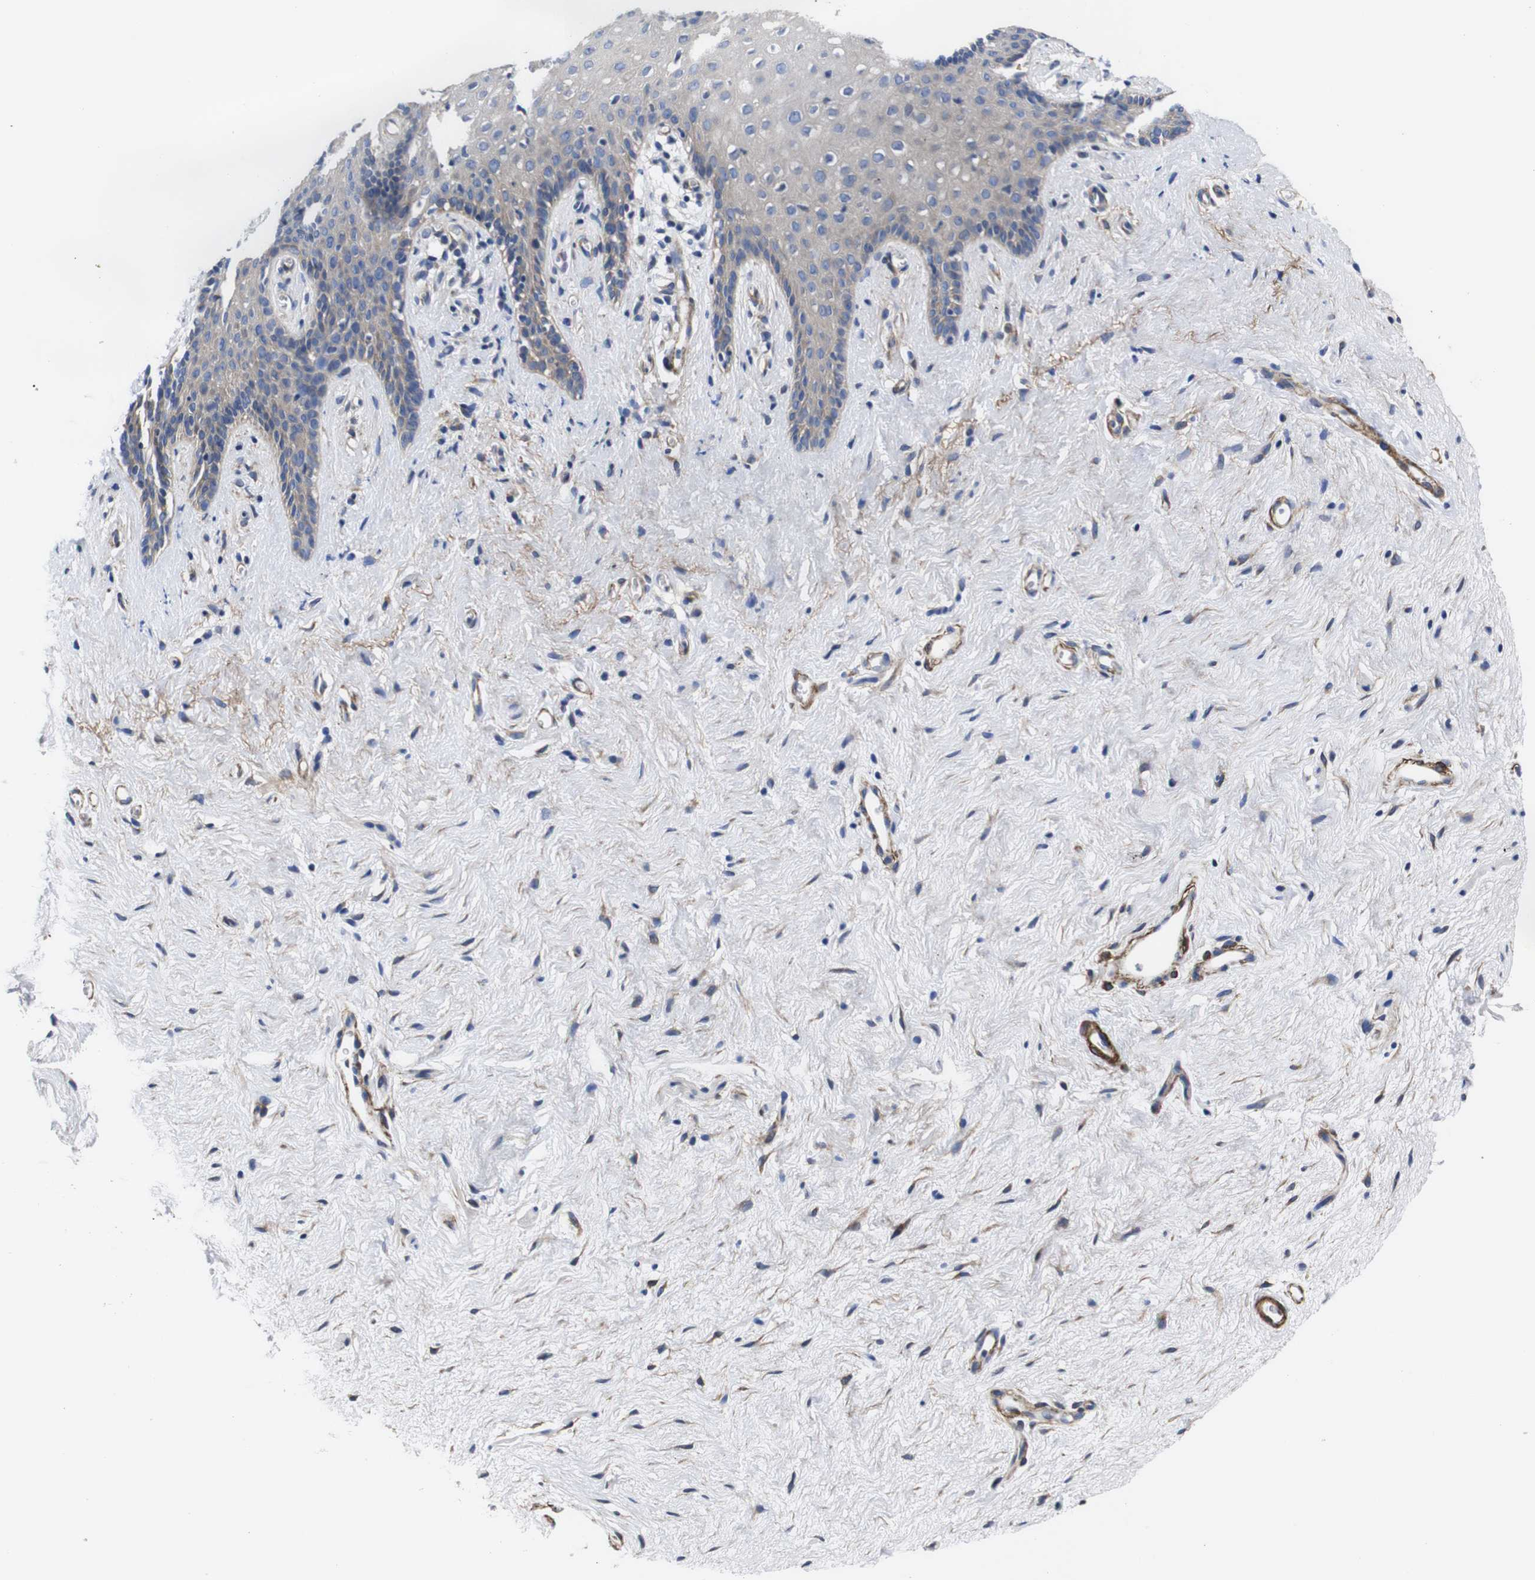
{"staining": {"intensity": "weak", "quantity": "<25%", "location": "cytoplasmic/membranous"}, "tissue": "vagina", "cell_type": "Squamous epithelial cells", "image_type": "normal", "snomed": [{"axis": "morphology", "description": "Normal tissue, NOS"}, {"axis": "topography", "description": "Vagina"}], "caption": "A histopathology image of human vagina is negative for staining in squamous epithelial cells. The staining was performed using DAB to visualize the protein expression in brown, while the nuclei were stained in blue with hematoxylin (Magnification: 20x).", "gene": "WNT10A", "patient": {"sex": "female", "age": 44}}